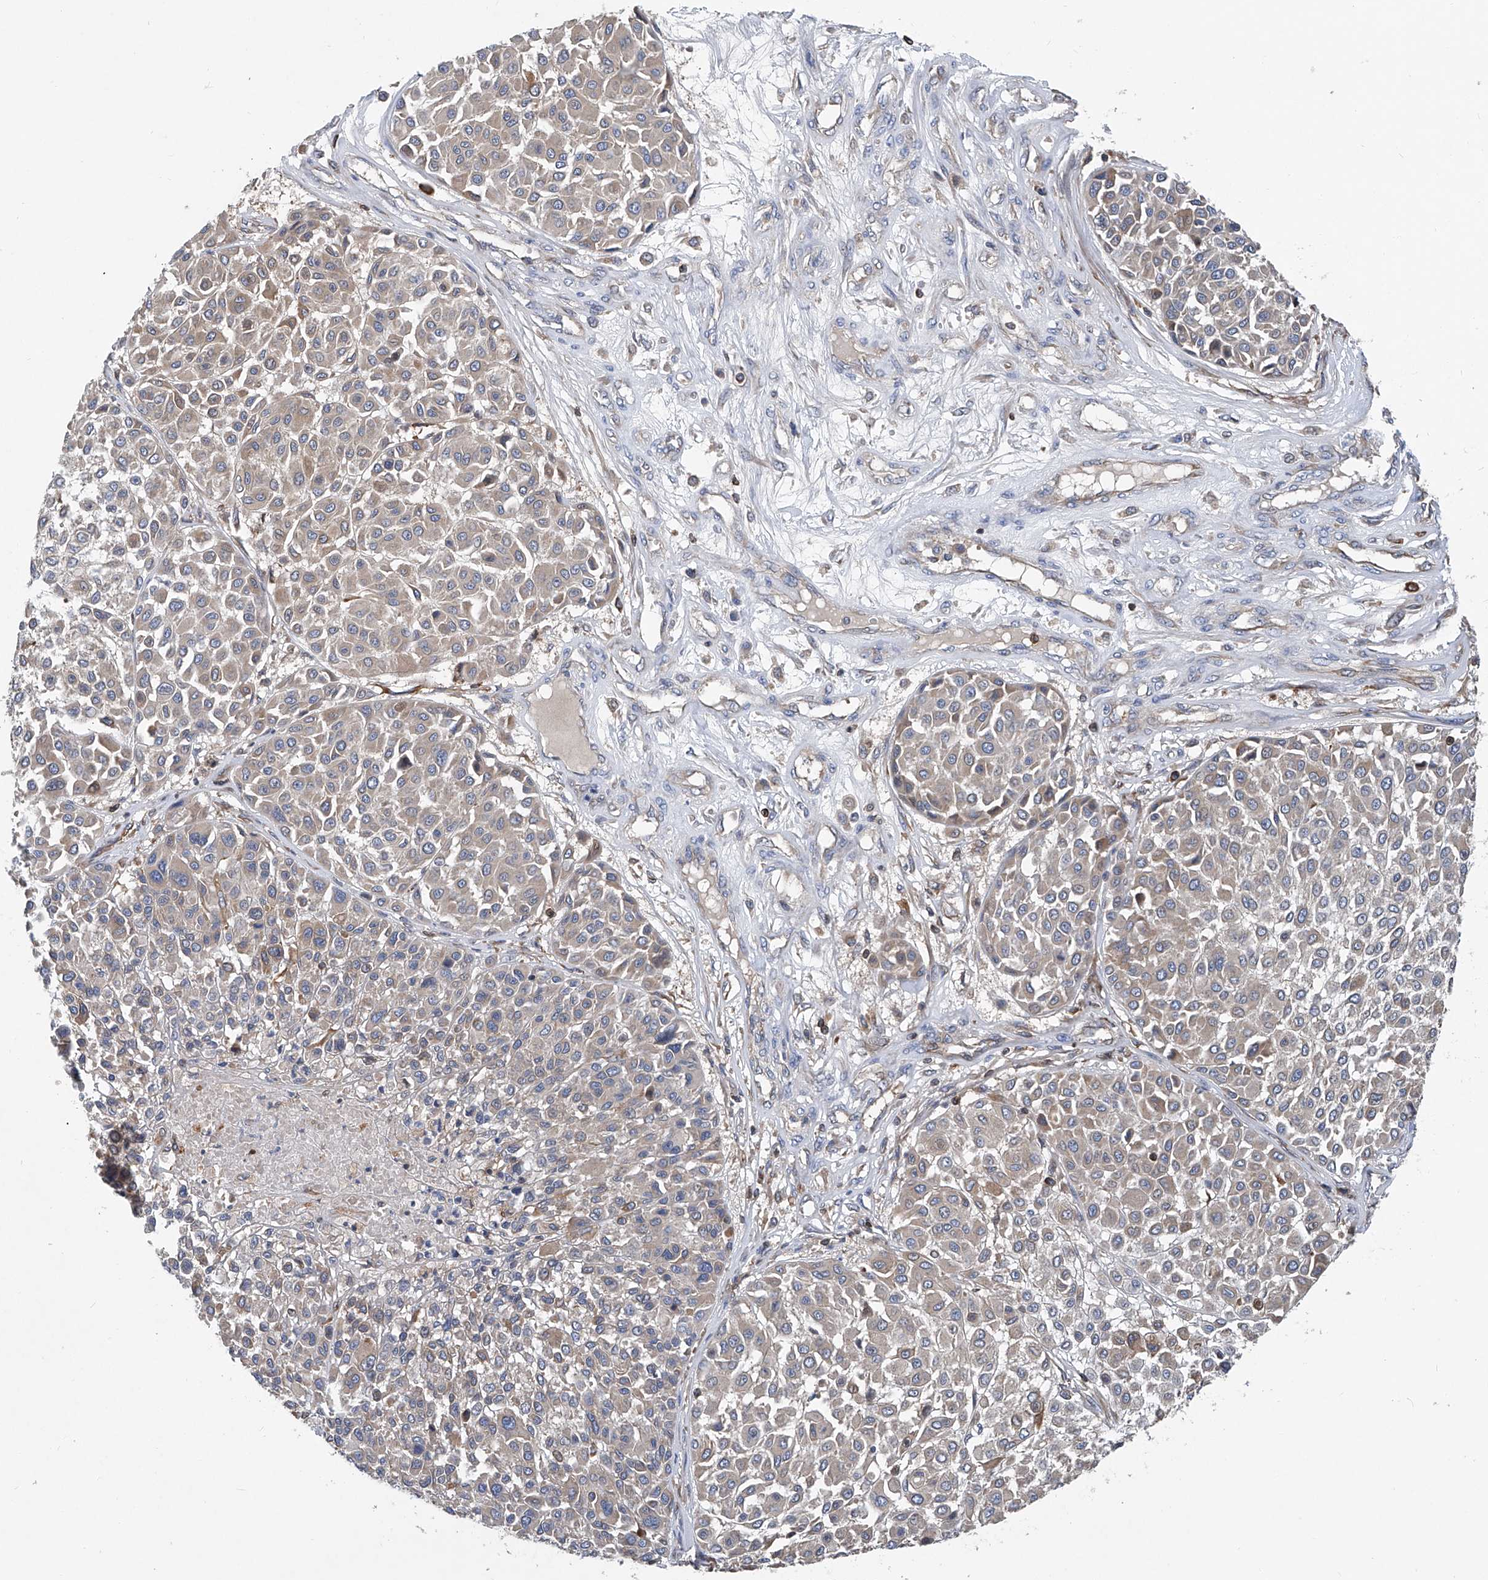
{"staining": {"intensity": "weak", "quantity": "<25%", "location": "cytoplasmic/membranous"}, "tissue": "melanoma", "cell_type": "Tumor cells", "image_type": "cancer", "snomed": [{"axis": "morphology", "description": "Malignant melanoma, Metastatic site"}, {"axis": "topography", "description": "Soft tissue"}], "caption": "Malignant melanoma (metastatic site) was stained to show a protein in brown. There is no significant positivity in tumor cells.", "gene": "TRIM38", "patient": {"sex": "male", "age": 41}}